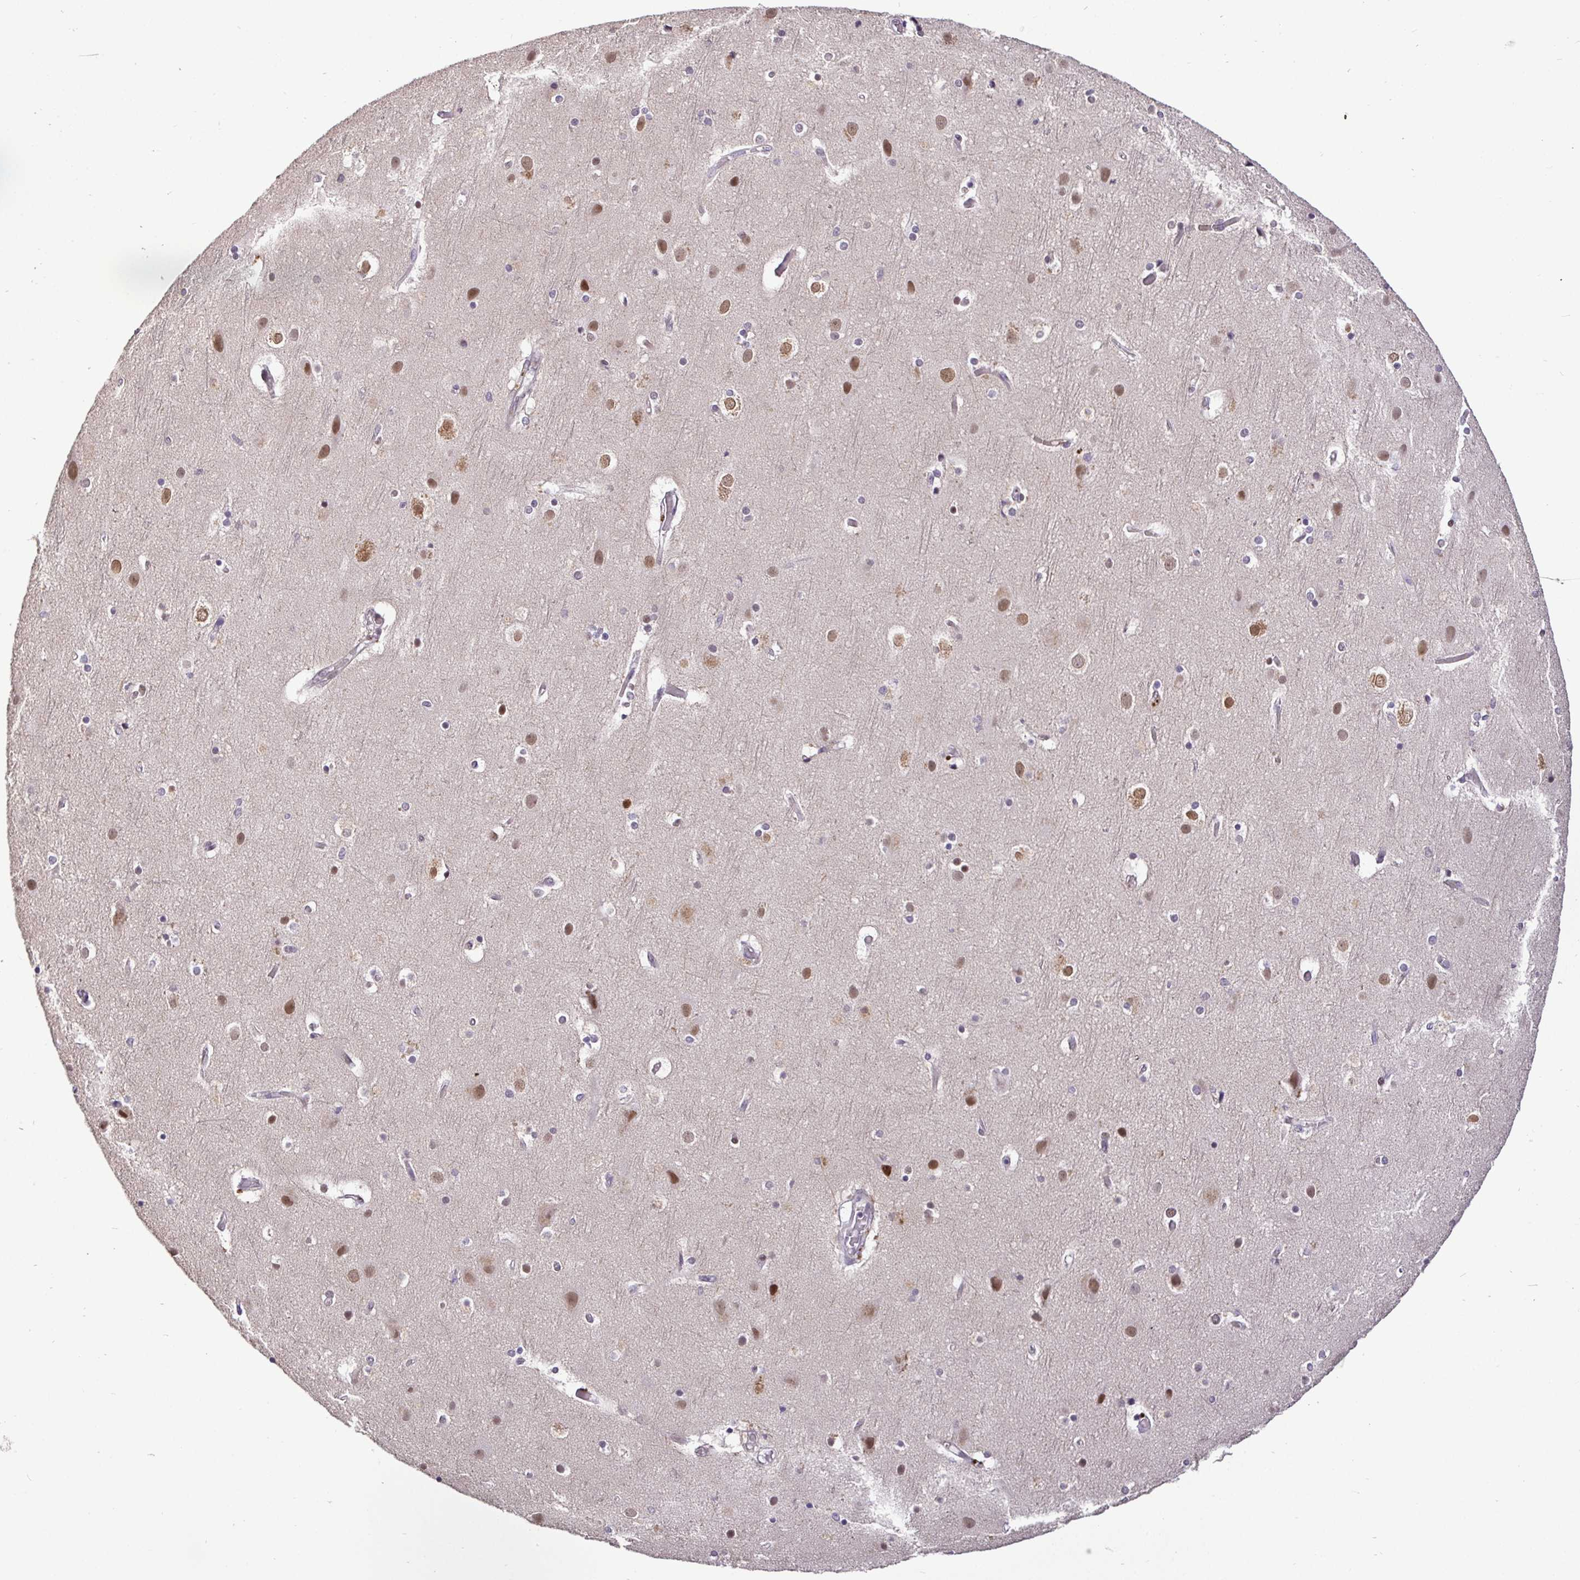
{"staining": {"intensity": "negative", "quantity": "none", "location": "none"}, "tissue": "cerebral cortex", "cell_type": "Endothelial cells", "image_type": "normal", "snomed": [{"axis": "morphology", "description": "Normal tissue, NOS"}, {"axis": "topography", "description": "Cerebral cortex"}], "caption": "The photomicrograph reveals no staining of endothelial cells in unremarkable cerebral cortex.", "gene": "NUP188", "patient": {"sex": "female", "age": 52}}